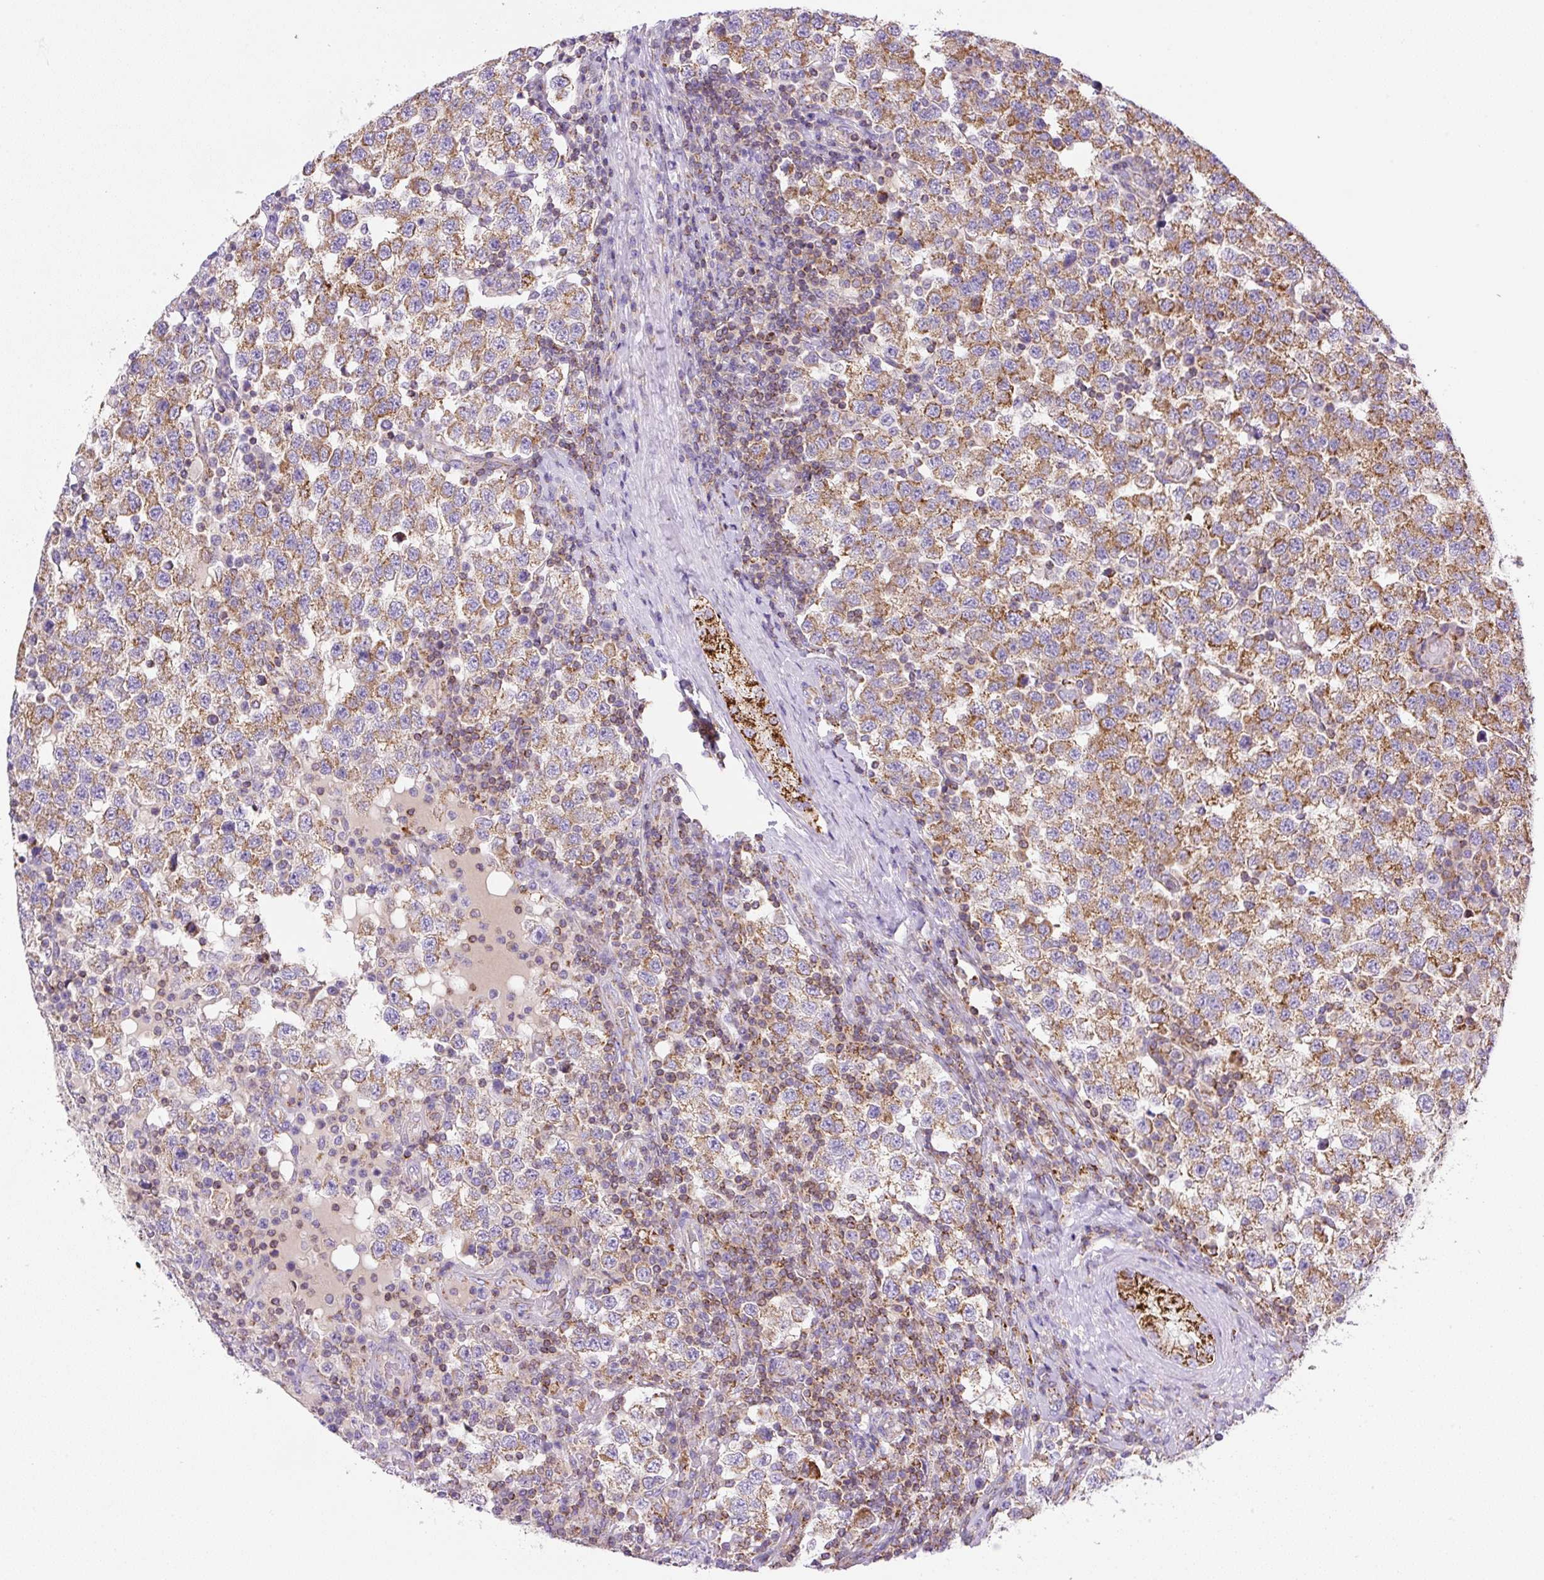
{"staining": {"intensity": "moderate", "quantity": ">75%", "location": "cytoplasmic/membranous"}, "tissue": "testis cancer", "cell_type": "Tumor cells", "image_type": "cancer", "snomed": [{"axis": "morphology", "description": "Seminoma, NOS"}, {"axis": "topography", "description": "Testis"}], "caption": "This image shows immunohistochemistry staining of human testis cancer, with medium moderate cytoplasmic/membranous staining in about >75% of tumor cells.", "gene": "NF1", "patient": {"sex": "male", "age": 34}}